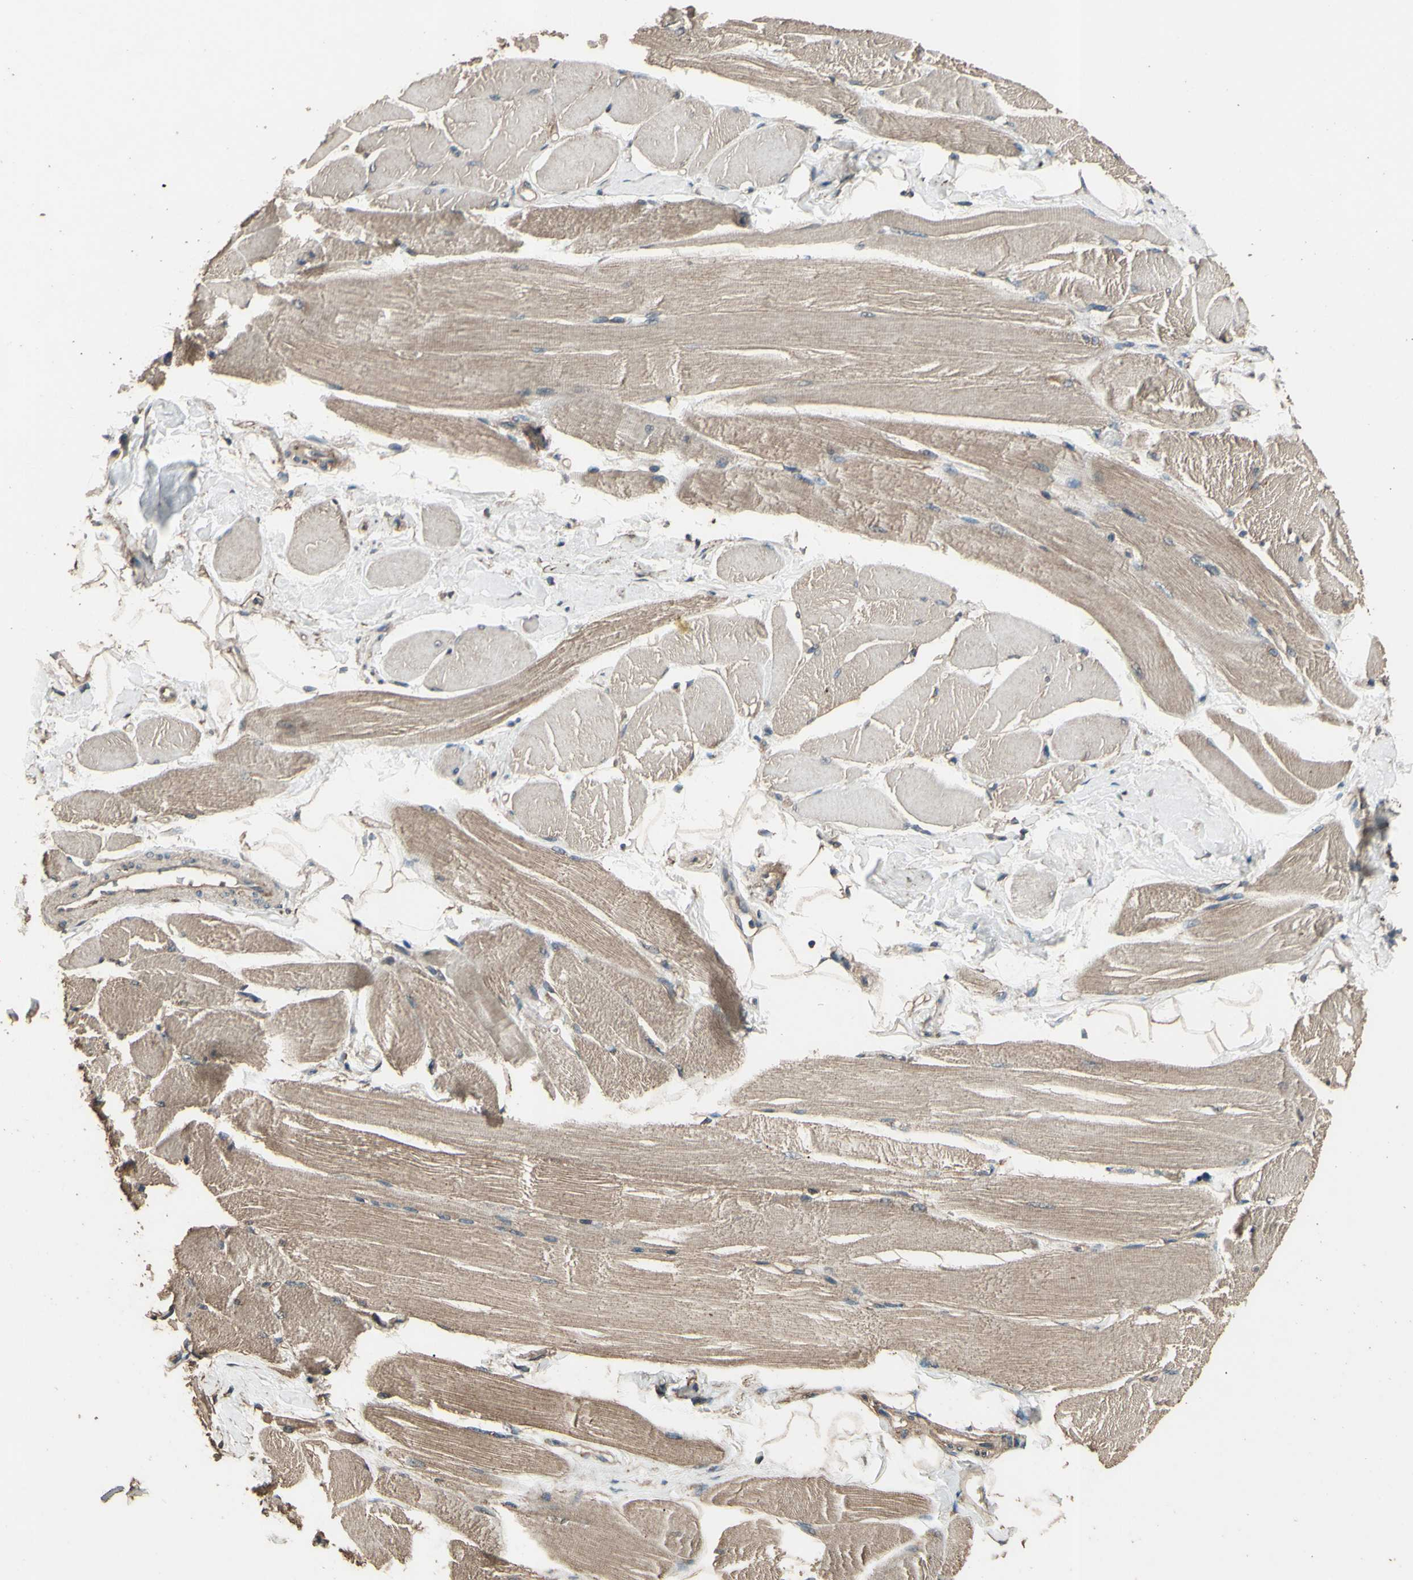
{"staining": {"intensity": "moderate", "quantity": ">75%", "location": "cytoplasmic/membranous"}, "tissue": "skeletal muscle", "cell_type": "Myocytes", "image_type": "normal", "snomed": [{"axis": "morphology", "description": "Normal tissue, NOS"}, {"axis": "topography", "description": "Skeletal muscle"}, {"axis": "topography", "description": "Peripheral nerve tissue"}], "caption": "Myocytes display medium levels of moderate cytoplasmic/membranous staining in approximately >75% of cells in normal human skeletal muscle. (DAB = brown stain, brightfield microscopy at high magnification).", "gene": "TSPO", "patient": {"sex": "female", "age": 84}}